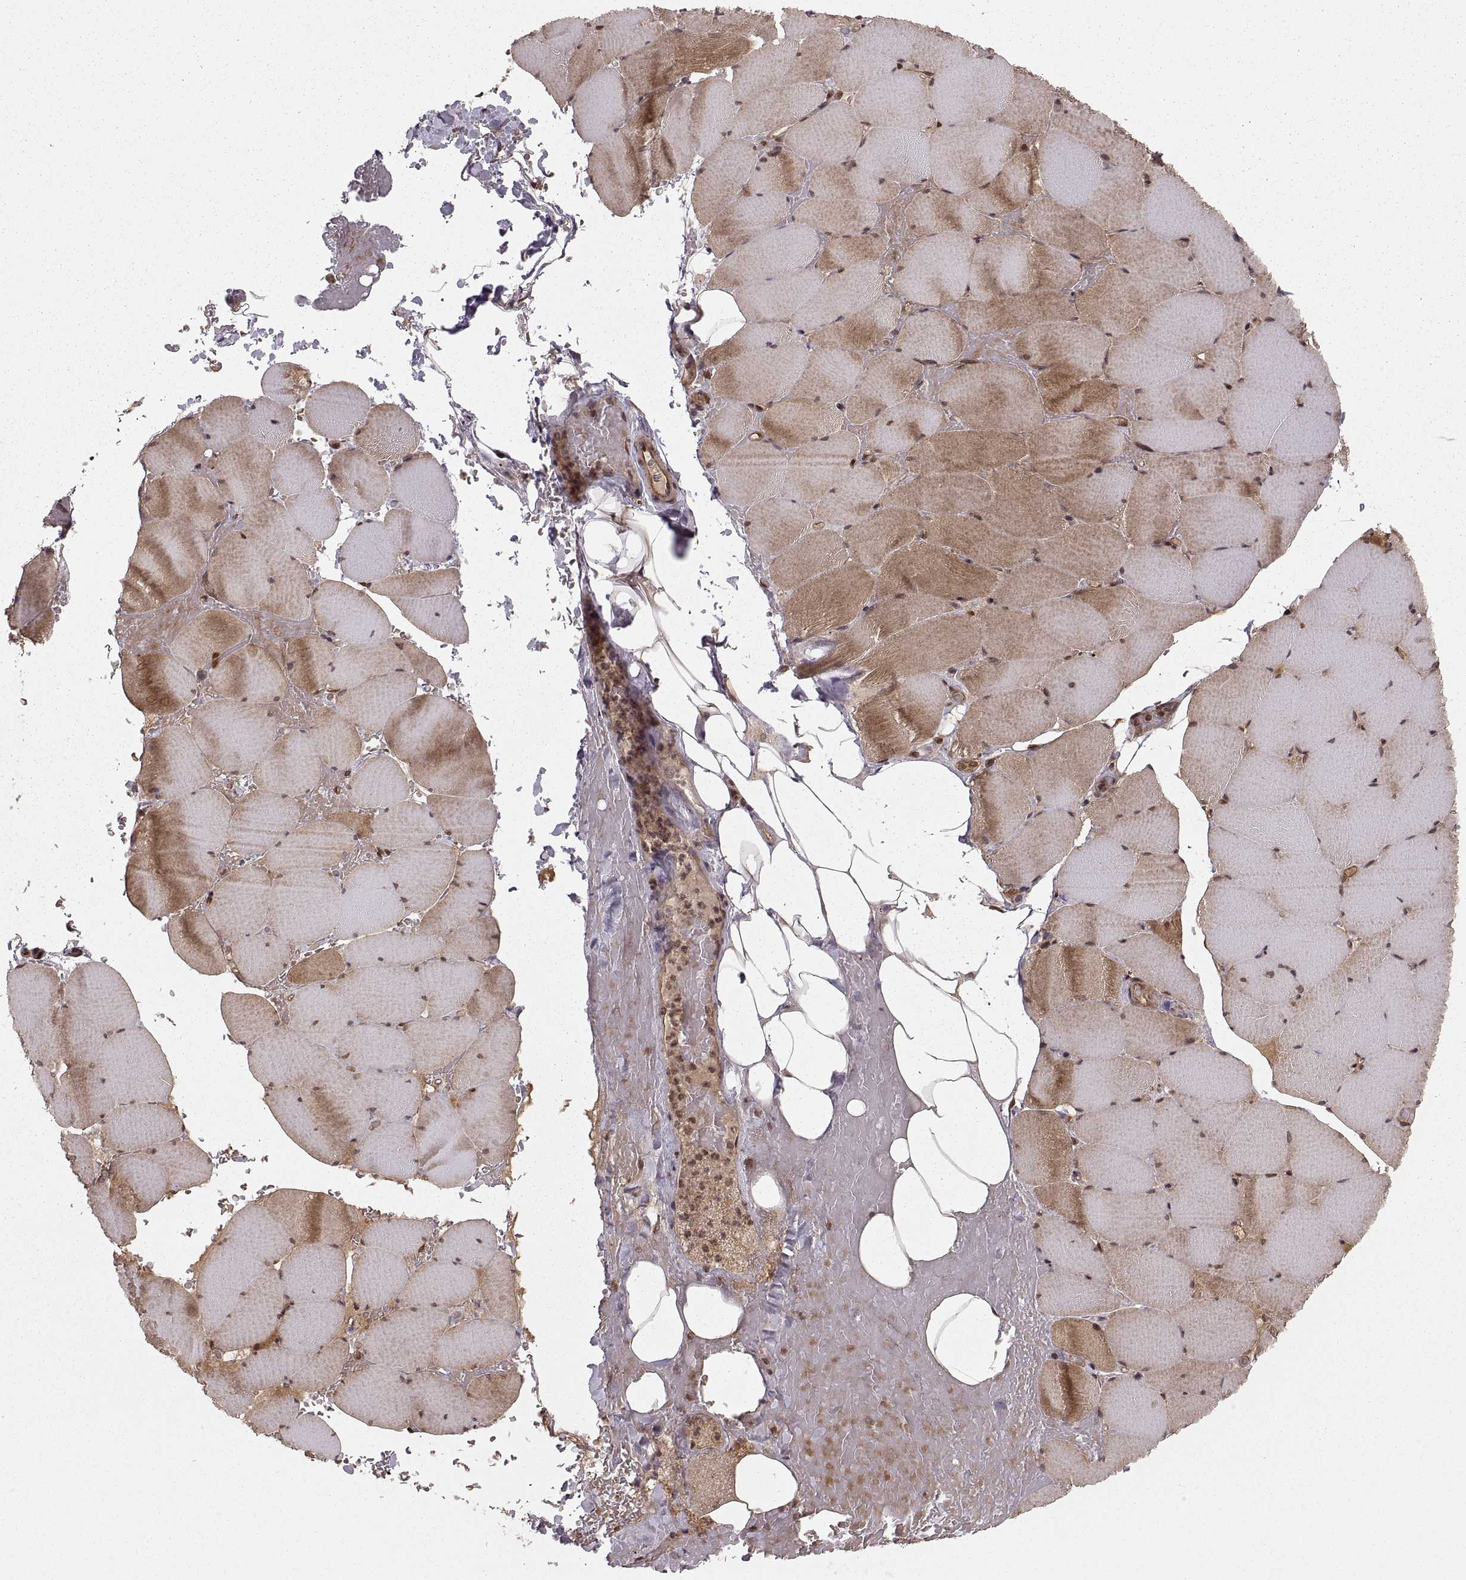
{"staining": {"intensity": "moderate", "quantity": ">75%", "location": "cytoplasmic/membranous,nuclear"}, "tissue": "skeletal muscle", "cell_type": "Myocytes", "image_type": "normal", "snomed": [{"axis": "morphology", "description": "Normal tissue, NOS"}, {"axis": "topography", "description": "Skeletal muscle"}], "caption": "Immunohistochemical staining of benign human skeletal muscle displays >75% levels of moderate cytoplasmic/membranous,nuclear protein expression in approximately >75% of myocytes. Immunohistochemistry stains the protein in brown and the nuclei are stained blue.", "gene": "DEDD", "patient": {"sex": "female", "age": 37}}